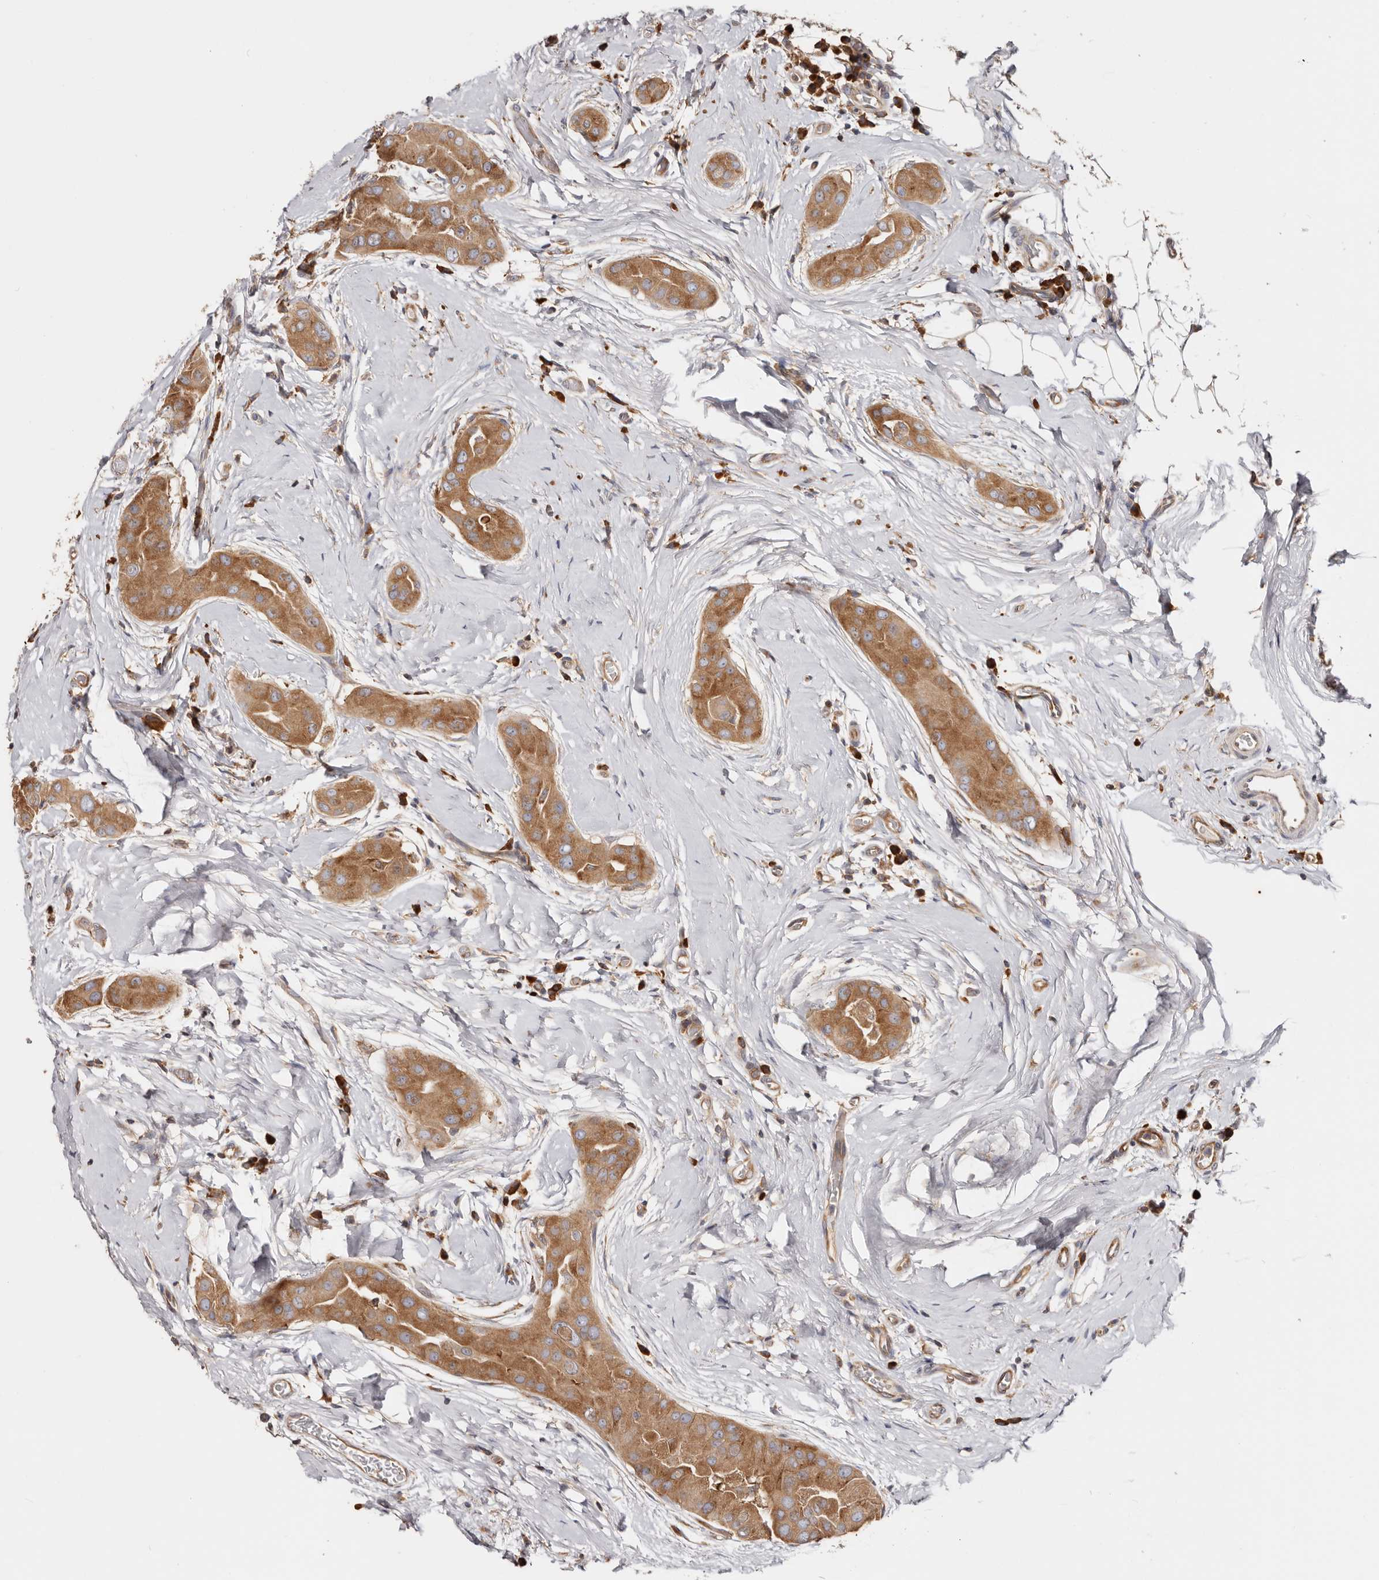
{"staining": {"intensity": "moderate", "quantity": ">75%", "location": "cytoplasmic/membranous"}, "tissue": "thyroid cancer", "cell_type": "Tumor cells", "image_type": "cancer", "snomed": [{"axis": "morphology", "description": "Papillary adenocarcinoma, NOS"}, {"axis": "topography", "description": "Thyroid gland"}], "caption": "A brown stain highlights moderate cytoplasmic/membranous expression of a protein in human thyroid cancer (papillary adenocarcinoma) tumor cells.", "gene": "EPRS1", "patient": {"sex": "male", "age": 33}}